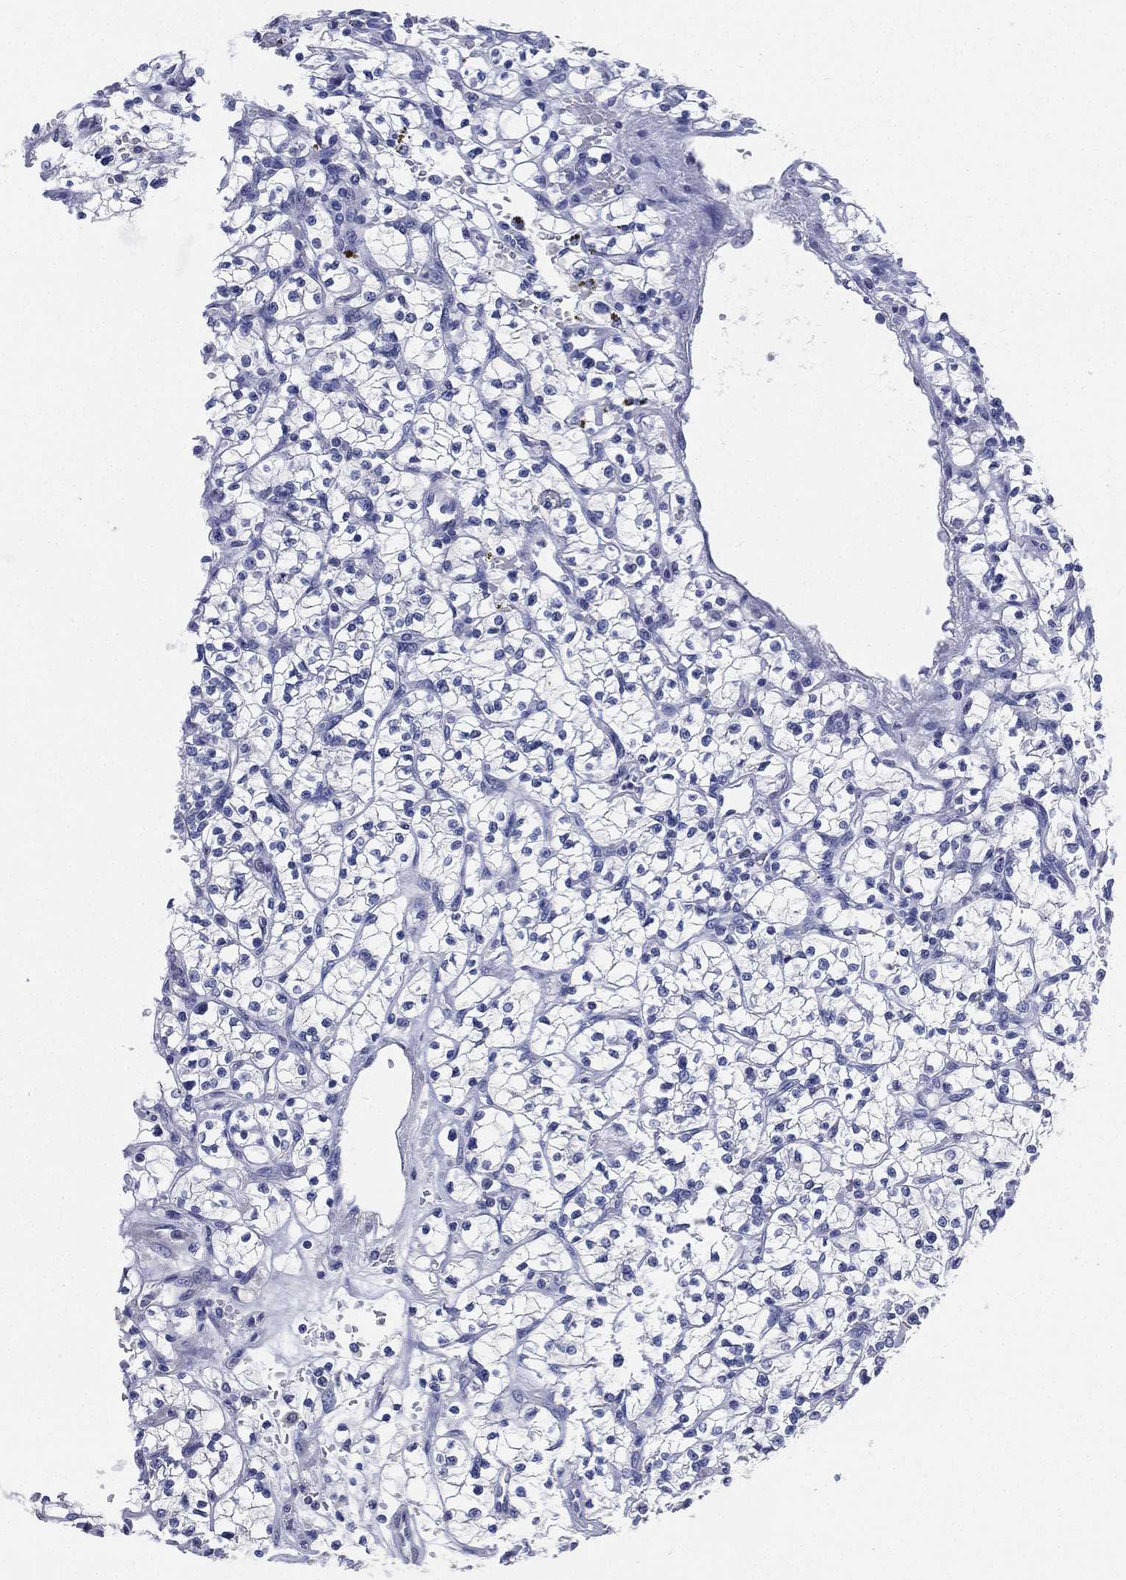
{"staining": {"intensity": "negative", "quantity": "none", "location": "none"}, "tissue": "renal cancer", "cell_type": "Tumor cells", "image_type": "cancer", "snomed": [{"axis": "morphology", "description": "Adenocarcinoma, NOS"}, {"axis": "topography", "description": "Kidney"}], "caption": "Tumor cells show no significant positivity in renal cancer (adenocarcinoma).", "gene": "IYD", "patient": {"sex": "female", "age": 64}}